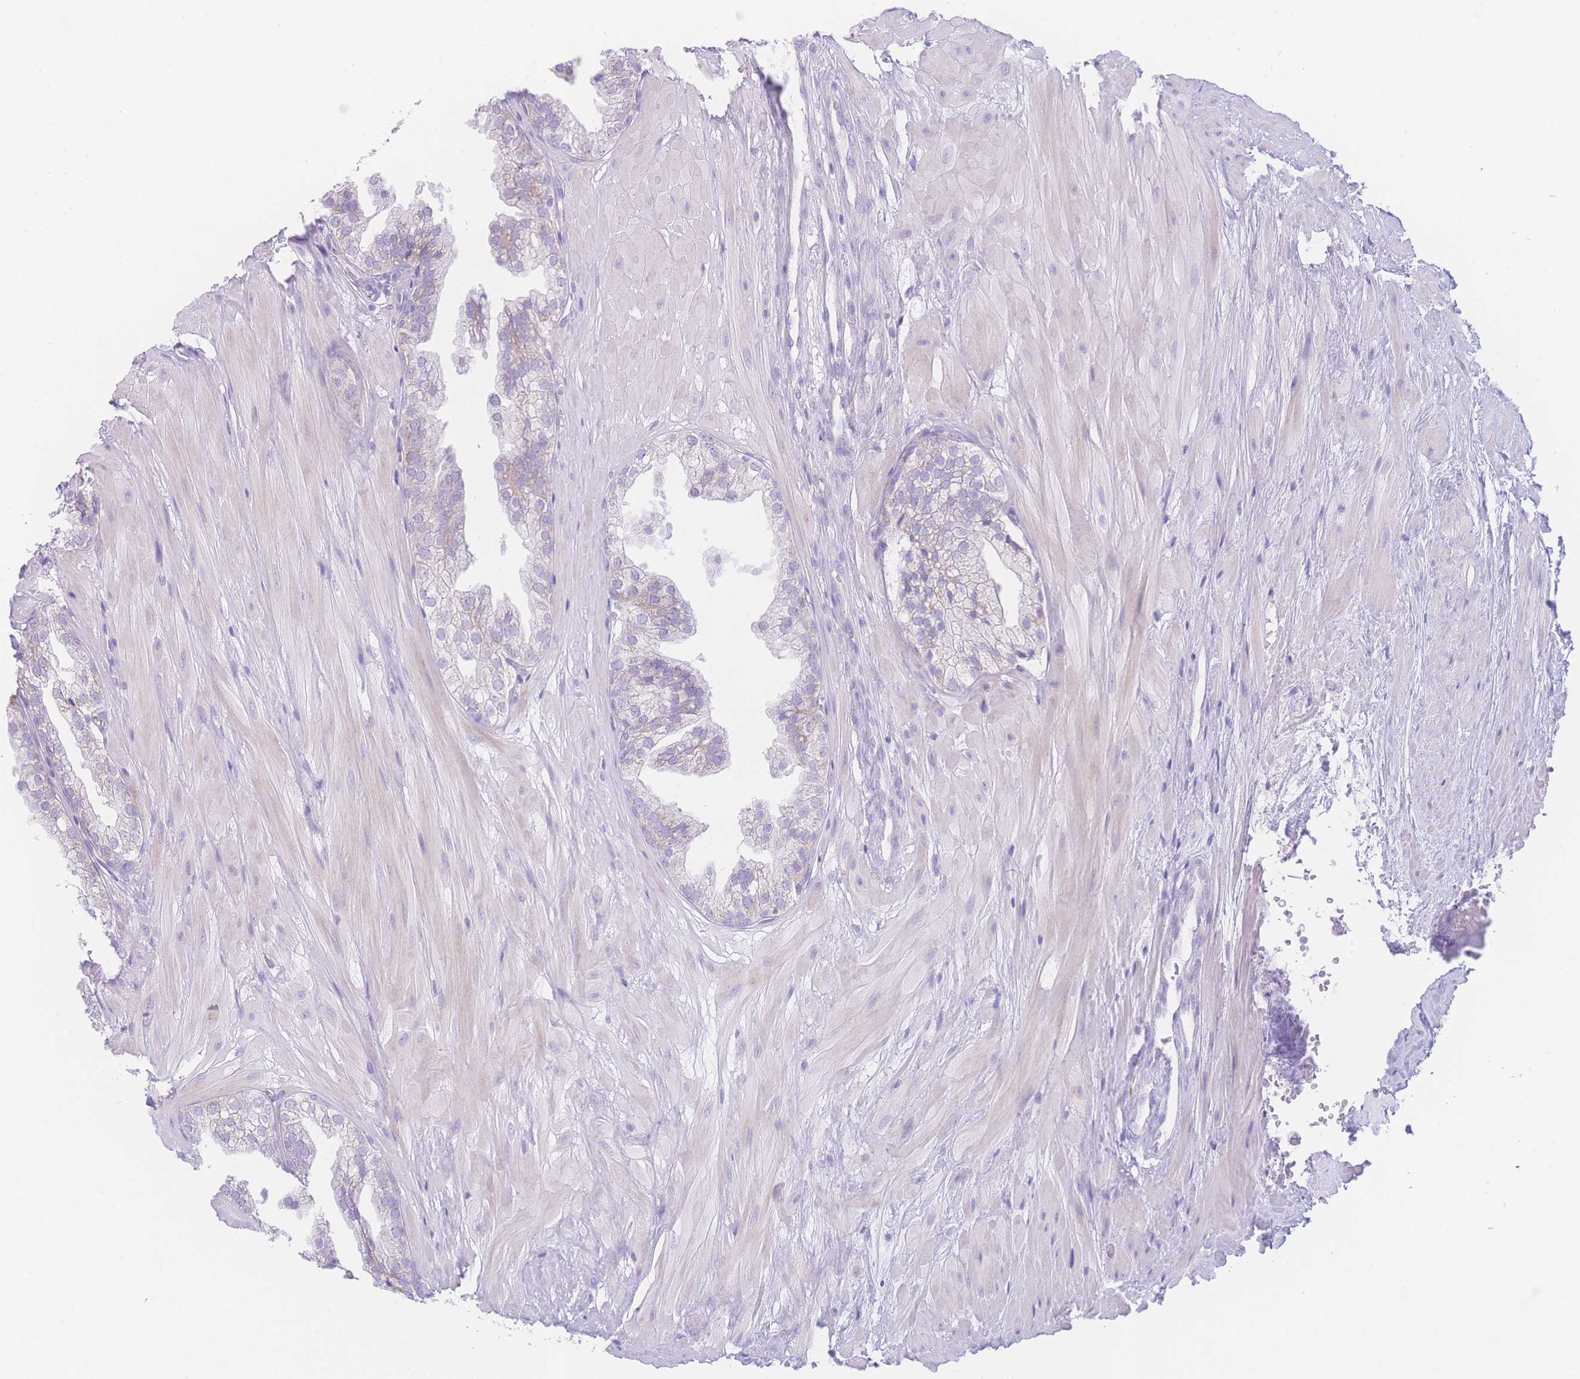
{"staining": {"intensity": "negative", "quantity": "none", "location": "none"}, "tissue": "prostate", "cell_type": "Glandular cells", "image_type": "normal", "snomed": [{"axis": "morphology", "description": "Normal tissue, NOS"}, {"axis": "topography", "description": "Prostate"}, {"axis": "topography", "description": "Peripheral nerve tissue"}], "caption": "Glandular cells show no significant protein expression in normal prostate. (IHC, brightfield microscopy, high magnification).", "gene": "NBEAL1", "patient": {"sex": "male", "age": 55}}